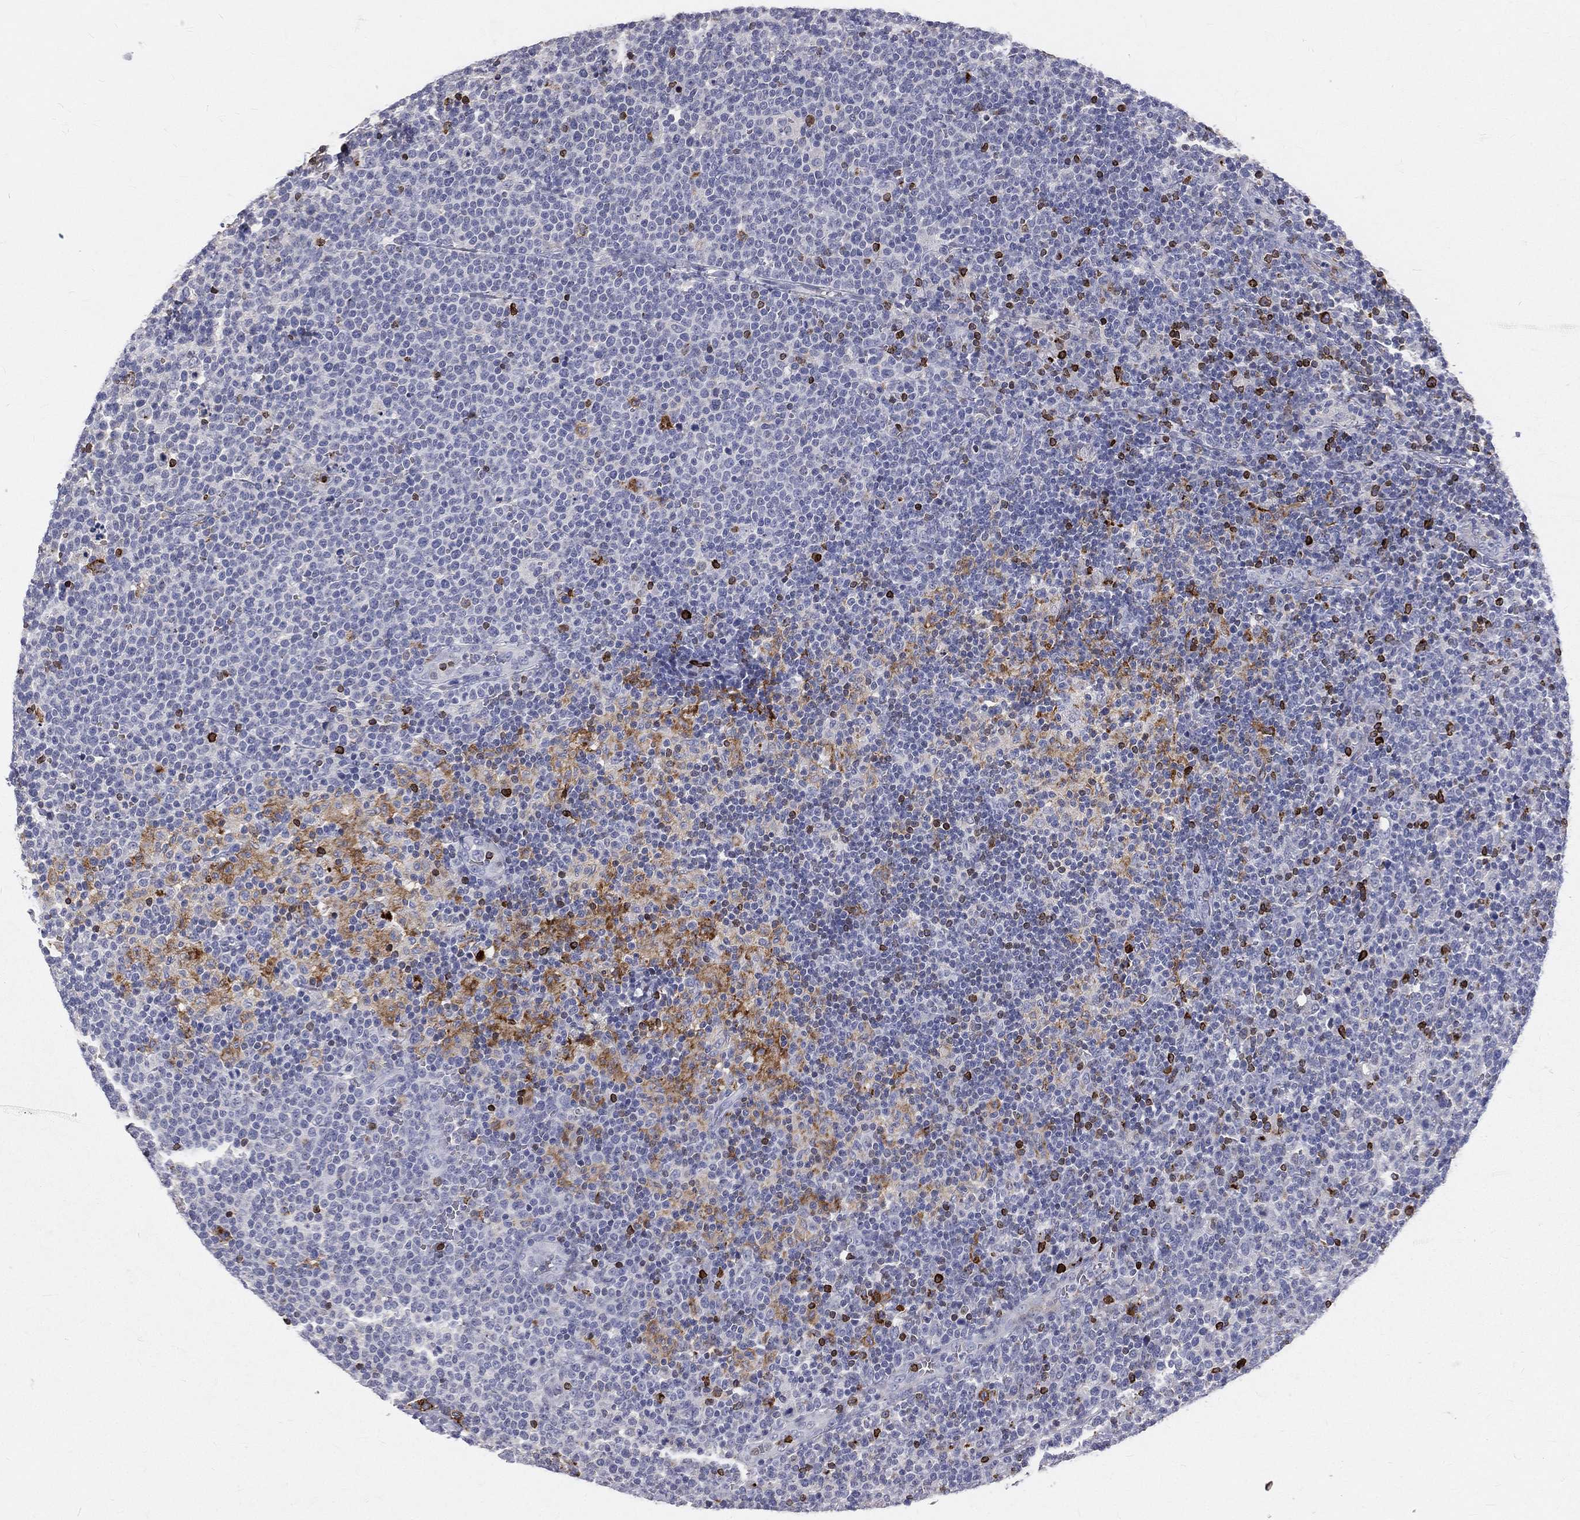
{"staining": {"intensity": "negative", "quantity": "none", "location": "none"}, "tissue": "lymphoma", "cell_type": "Tumor cells", "image_type": "cancer", "snomed": [{"axis": "morphology", "description": "Malignant lymphoma, non-Hodgkin's type, High grade"}, {"axis": "topography", "description": "Lymph node"}], "caption": "This is a micrograph of immunohistochemistry staining of high-grade malignant lymphoma, non-Hodgkin's type, which shows no staining in tumor cells. (DAB (3,3'-diaminobenzidine) immunohistochemistry with hematoxylin counter stain).", "gene": "CTSW", "patient": {"sex": "male", "age": 61}}